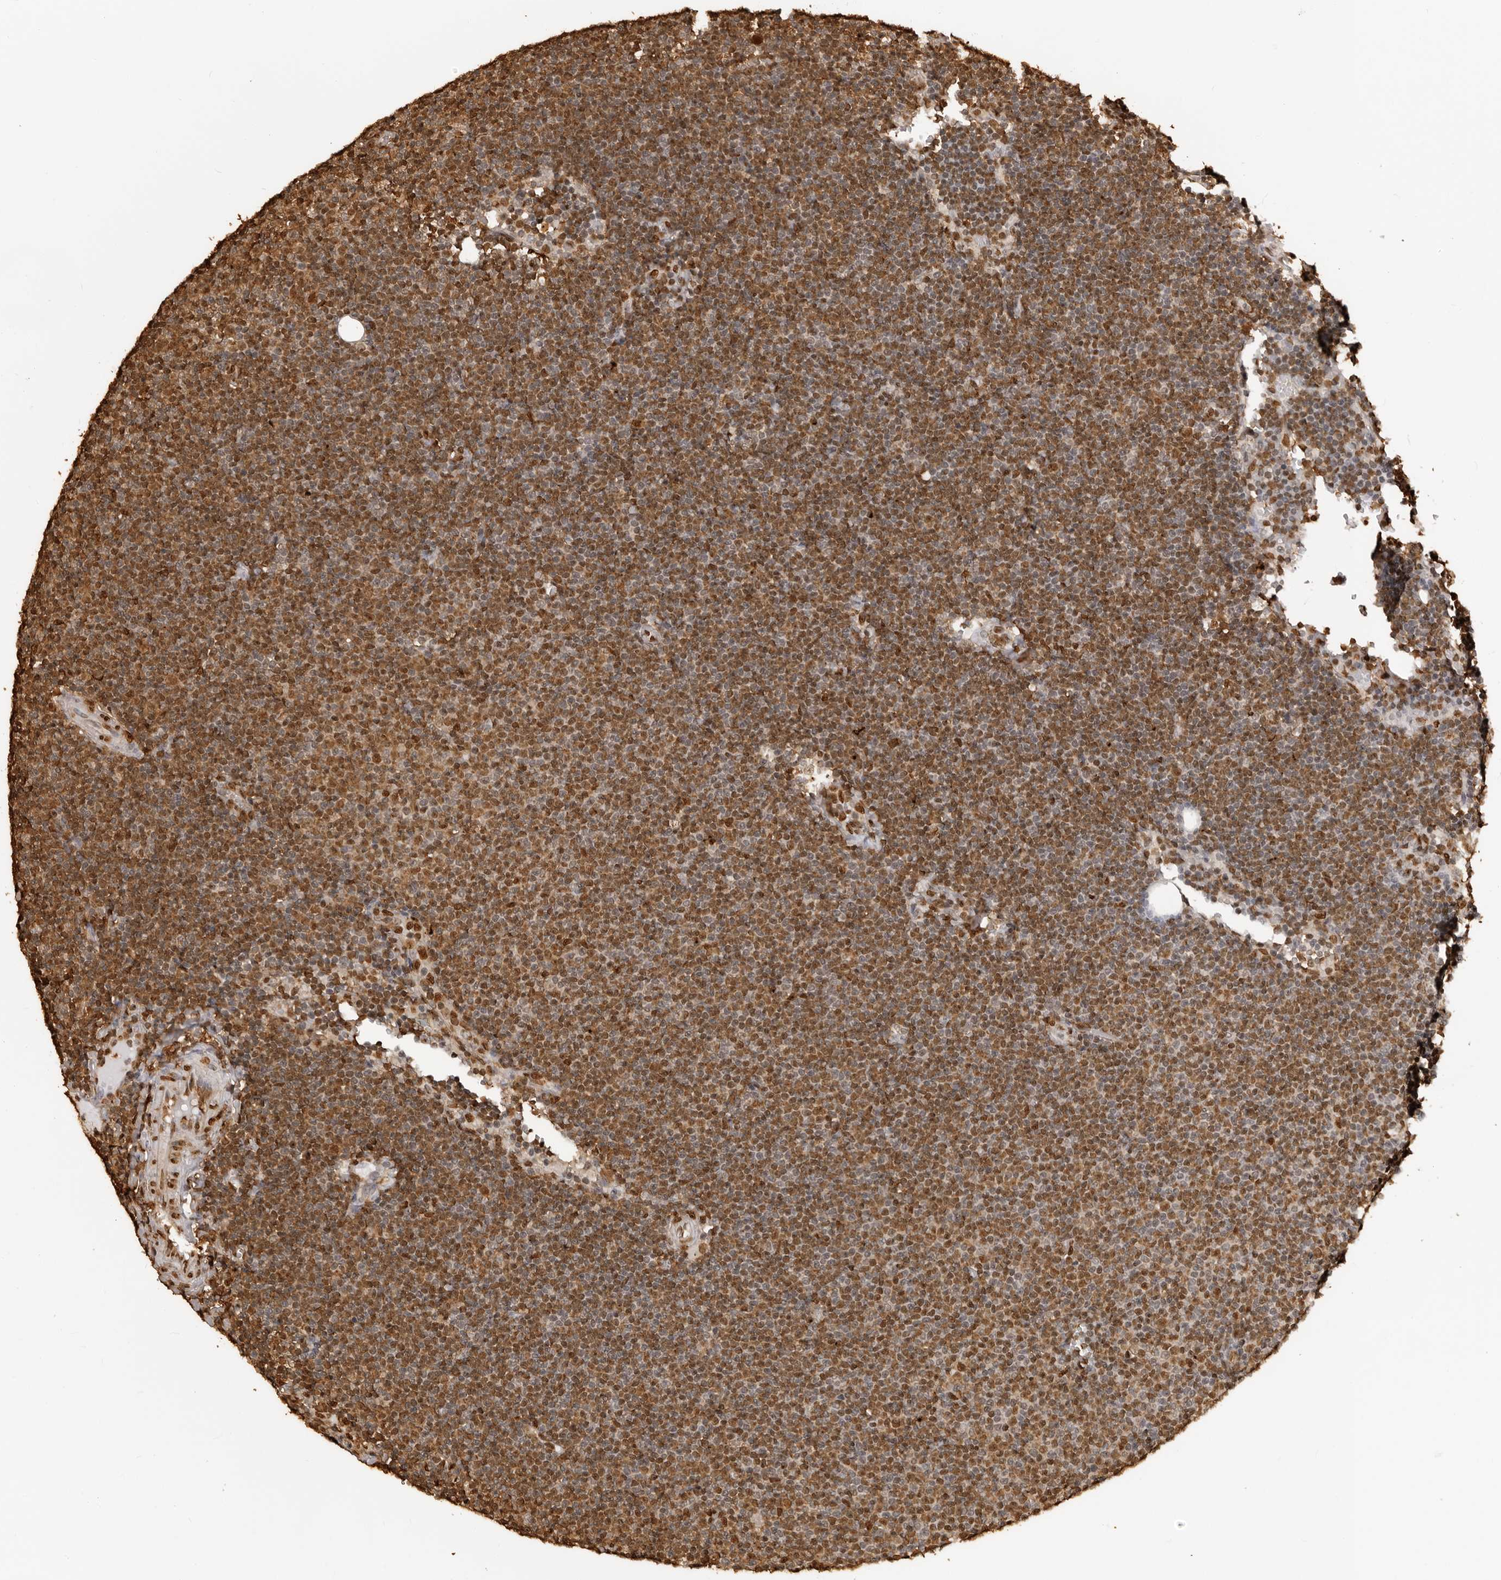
{"staining": {"intensity": "moderate", "quantity": ">75%", "location": "cytoplasmic/membranous,nuclear"}, "tissue": "lymphoma", "cell_type": "Tumor cells", "image_type": "cancer", "snomed": [{"axis": "morphology", "description": "Malignant lymphoma, non-Hodgkin's type, Low grade"}, {"axis": "topography", "description": "Lymph node"}], "caption": "This is an image of IHC staining of low-grade malignant lymphoma, non-Hodgkin's type, which shows moderate staining in the cytoplasmic/membranous and nuclear of tumor cells.", "gene": "ZFP91", "patient": {"sex": "female", "age": 53}}